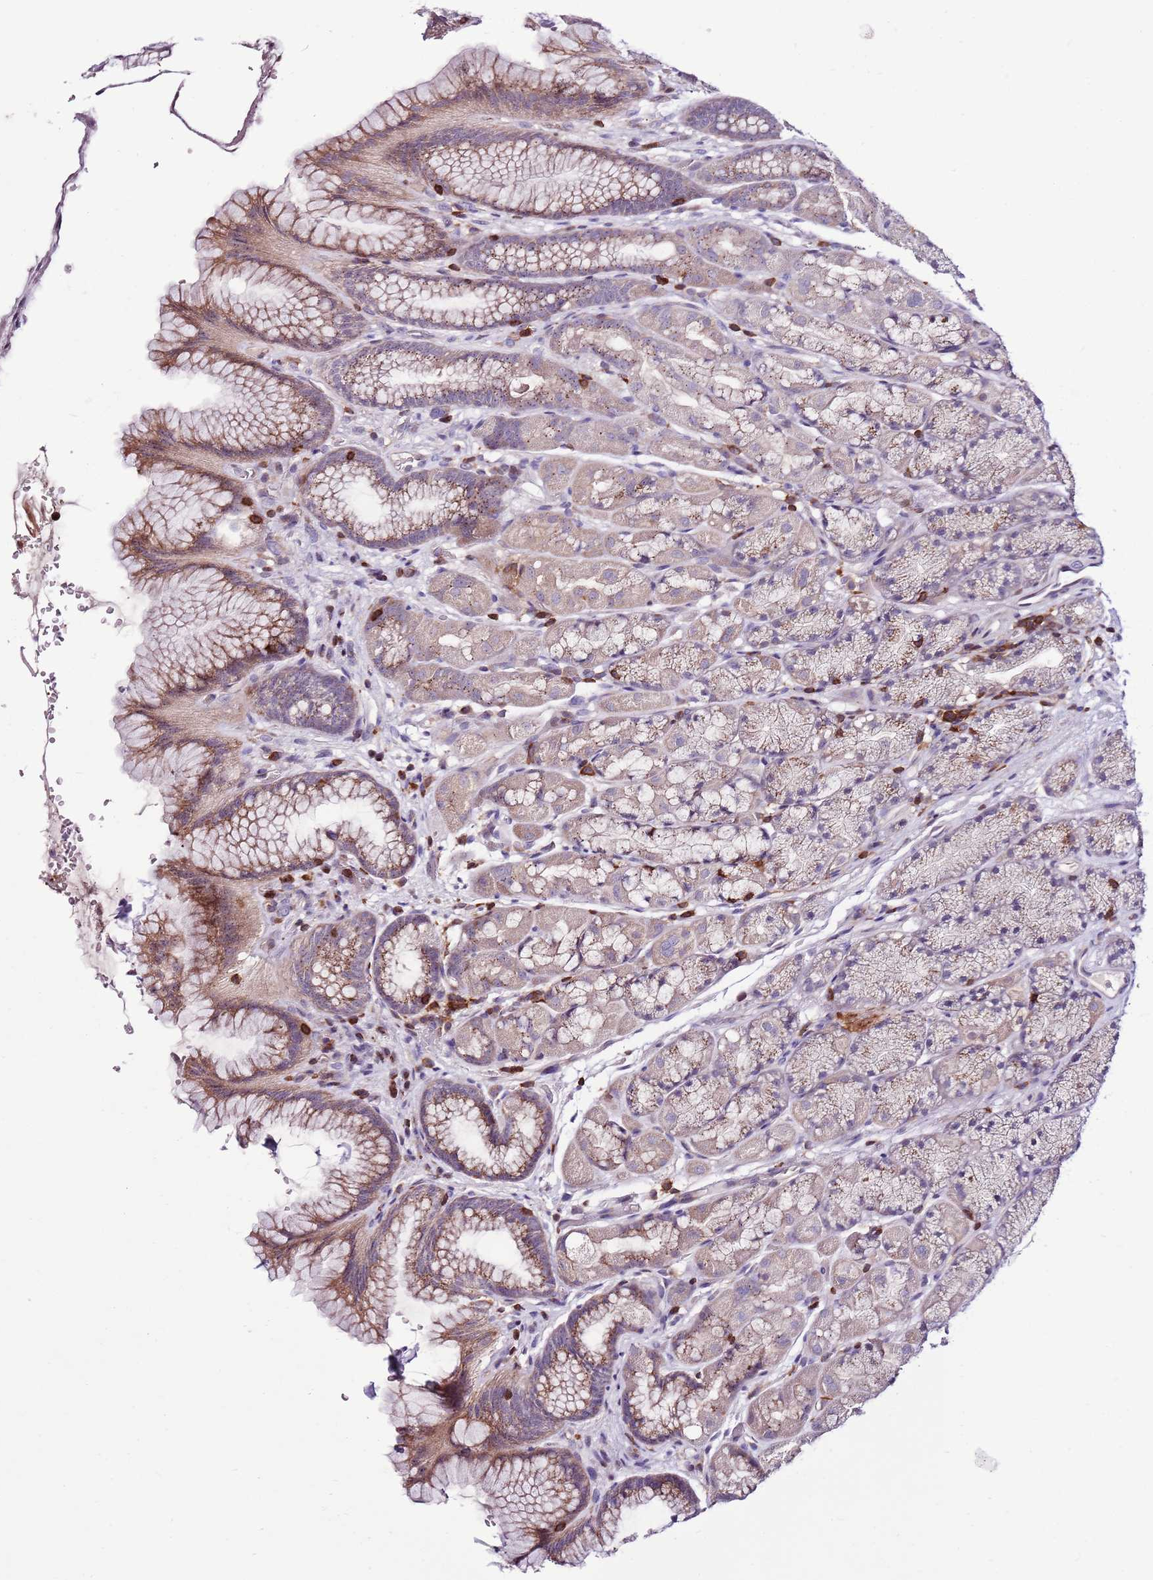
{"staining": {"intensity": "moderate", "quantity": "25%-75%", "location": "cytoplasmic/membranous"}, "tissue": "stomach", "cell_type": "Glandular cells", "image_type": "normal", "snomed": [{"axis": "morphology", "description": "Normal tissue, NOS"}, {"axis": "topography", "description": "Stomach"}], "caption": "IHC staining of normal stomach, which reveals medium levels of moderate cytoplasmic/membranous staining in about 25%-75% of glandular cells indicating moderate cytoplasmic/membranous protein expression. The staining was performed using DAB (brown) for protein detection and nuclei were counterstained in hematoxylin (blue).", "gene": "ZSWIM1", "patient": {"sex": "male", "age": 63}}